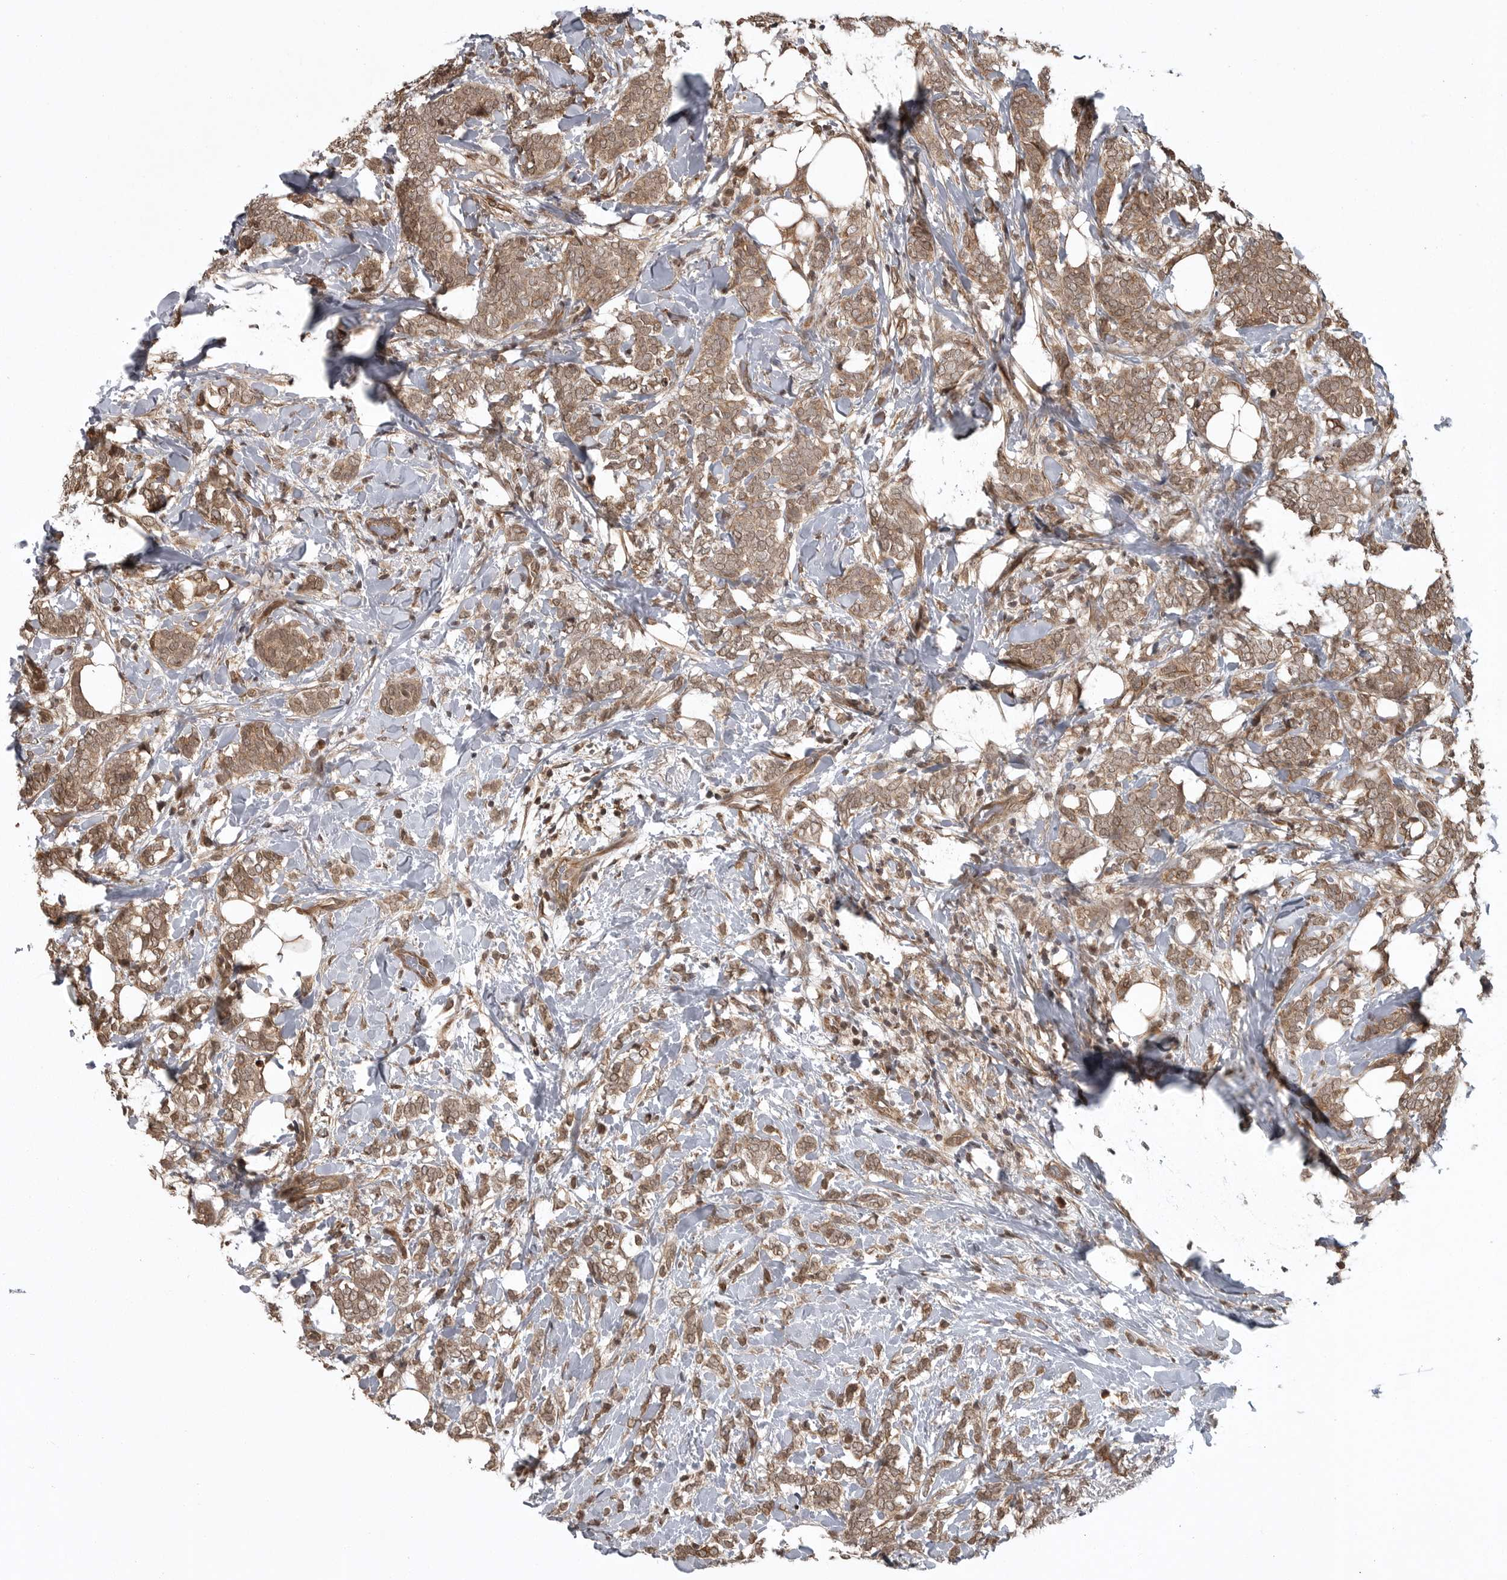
{"staining": {"intensity": "weak", "quantity": ">75%", "location": "cytoplasmic/membranous"}, "tissue": "breast cancer", "cell_type": "Tumor cells", "image_type": "cancer", "snomed": [{"axis": "morphology", "description": "Lobular carcinoma"}, {"axis": "topography", "description": "Breast"}], "caption": "Protein staining by IHC exhibits weak cytoplasmic/membranous expression in approximately >75% of tumor cells in lobular carcinoma (breast).", "gene": "DNAJC8", "patient": {"sex": "female", "age": 50}}